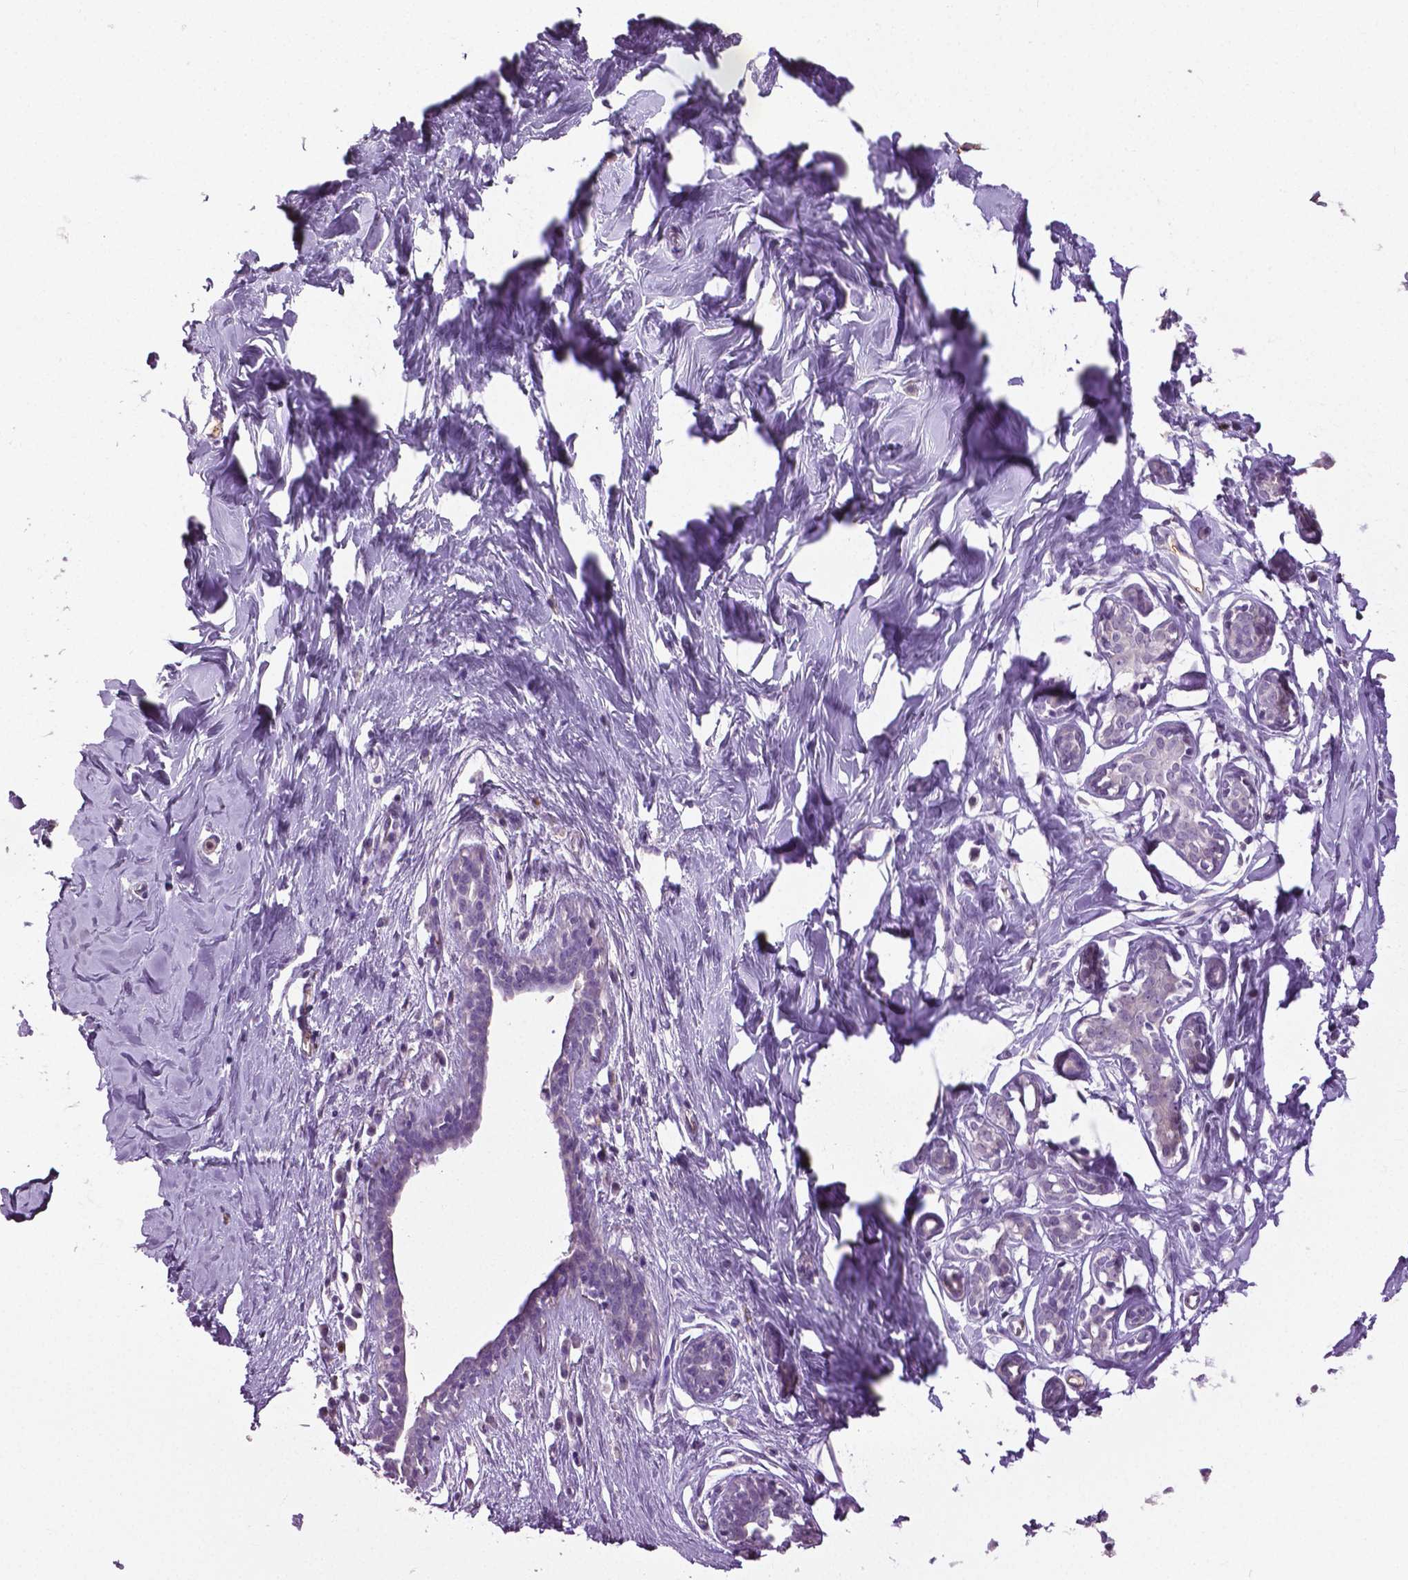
{"staining": {"intensity": "negative", "quantity": "none", "location": "none"}, "tissue": "breast", "cell_type": "Adipocytes", "image_type": "normal", "snomed": [{"axis": "morphology", "description": "Normal tissue, NOS"}, {"axis": "topography", "description": "Breast"}], "caption": "IHC micrograph of normal human breast stained for a protein (brown), which demonstrates no staining in adipocytes.", "gene": "PTPN5", "patient": {"sex": "female", "age": 27}}